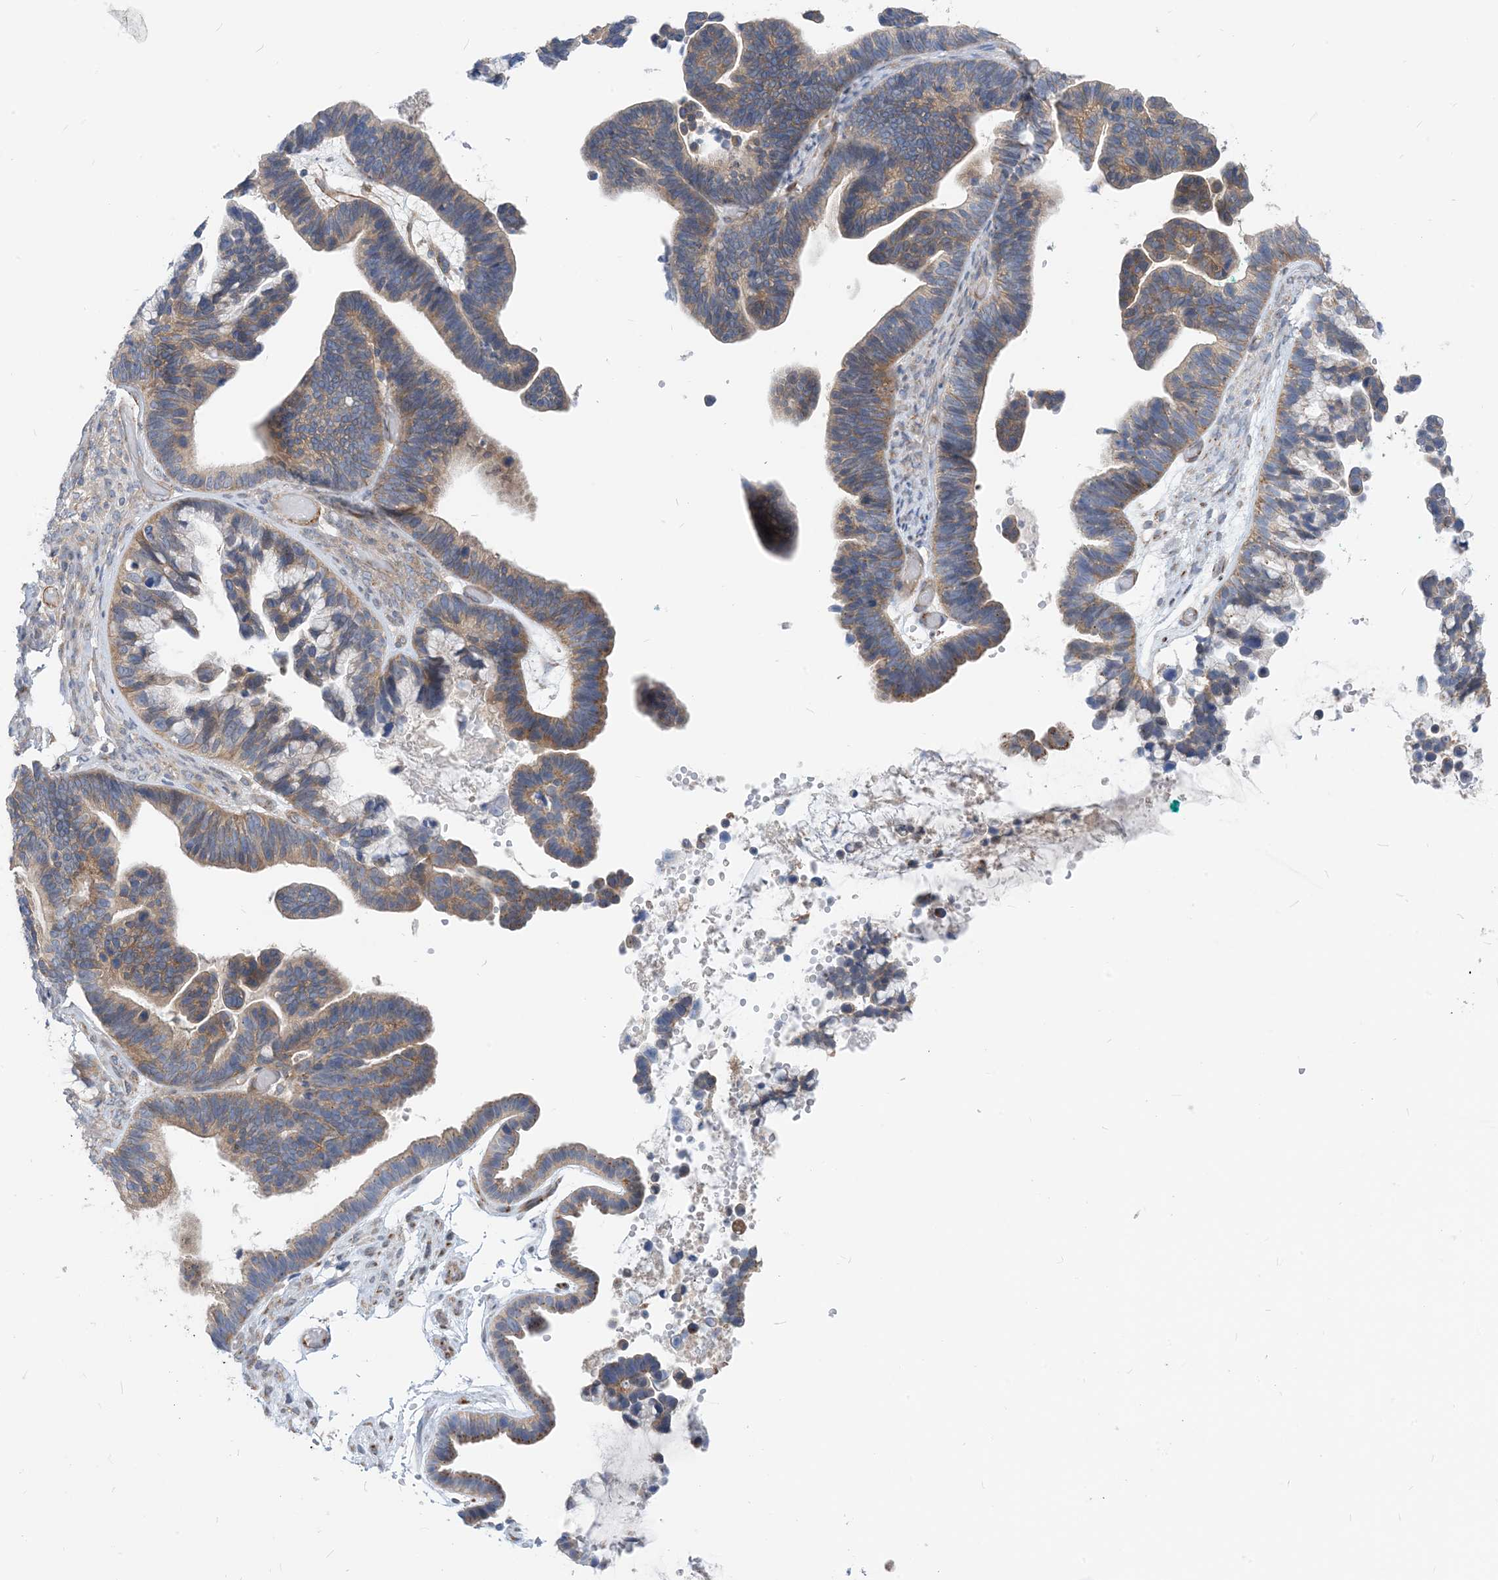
{"staining": {"intensity": "moderate", "quantity": "25%-75%", "location": "cytoplasmic/membranous"}, "tissue": "ovarian cancer", "cell_type": "Tumor cells", "image_type": "cancer", "snomed": [{"axis": "morphology", "description": "Cystadenocarcinoma, serous, NOS"}, {"axis": "topography", "description": "Ovary"}], "caption": "Ovarian serous cystadenocarcinoma tissue reveals moderate cytoplasmic/membranous expression in approximately 25%-75% of tumor cells", "gene": "PLEKHA3", "patient": {"sex": "female", "age": 56}}